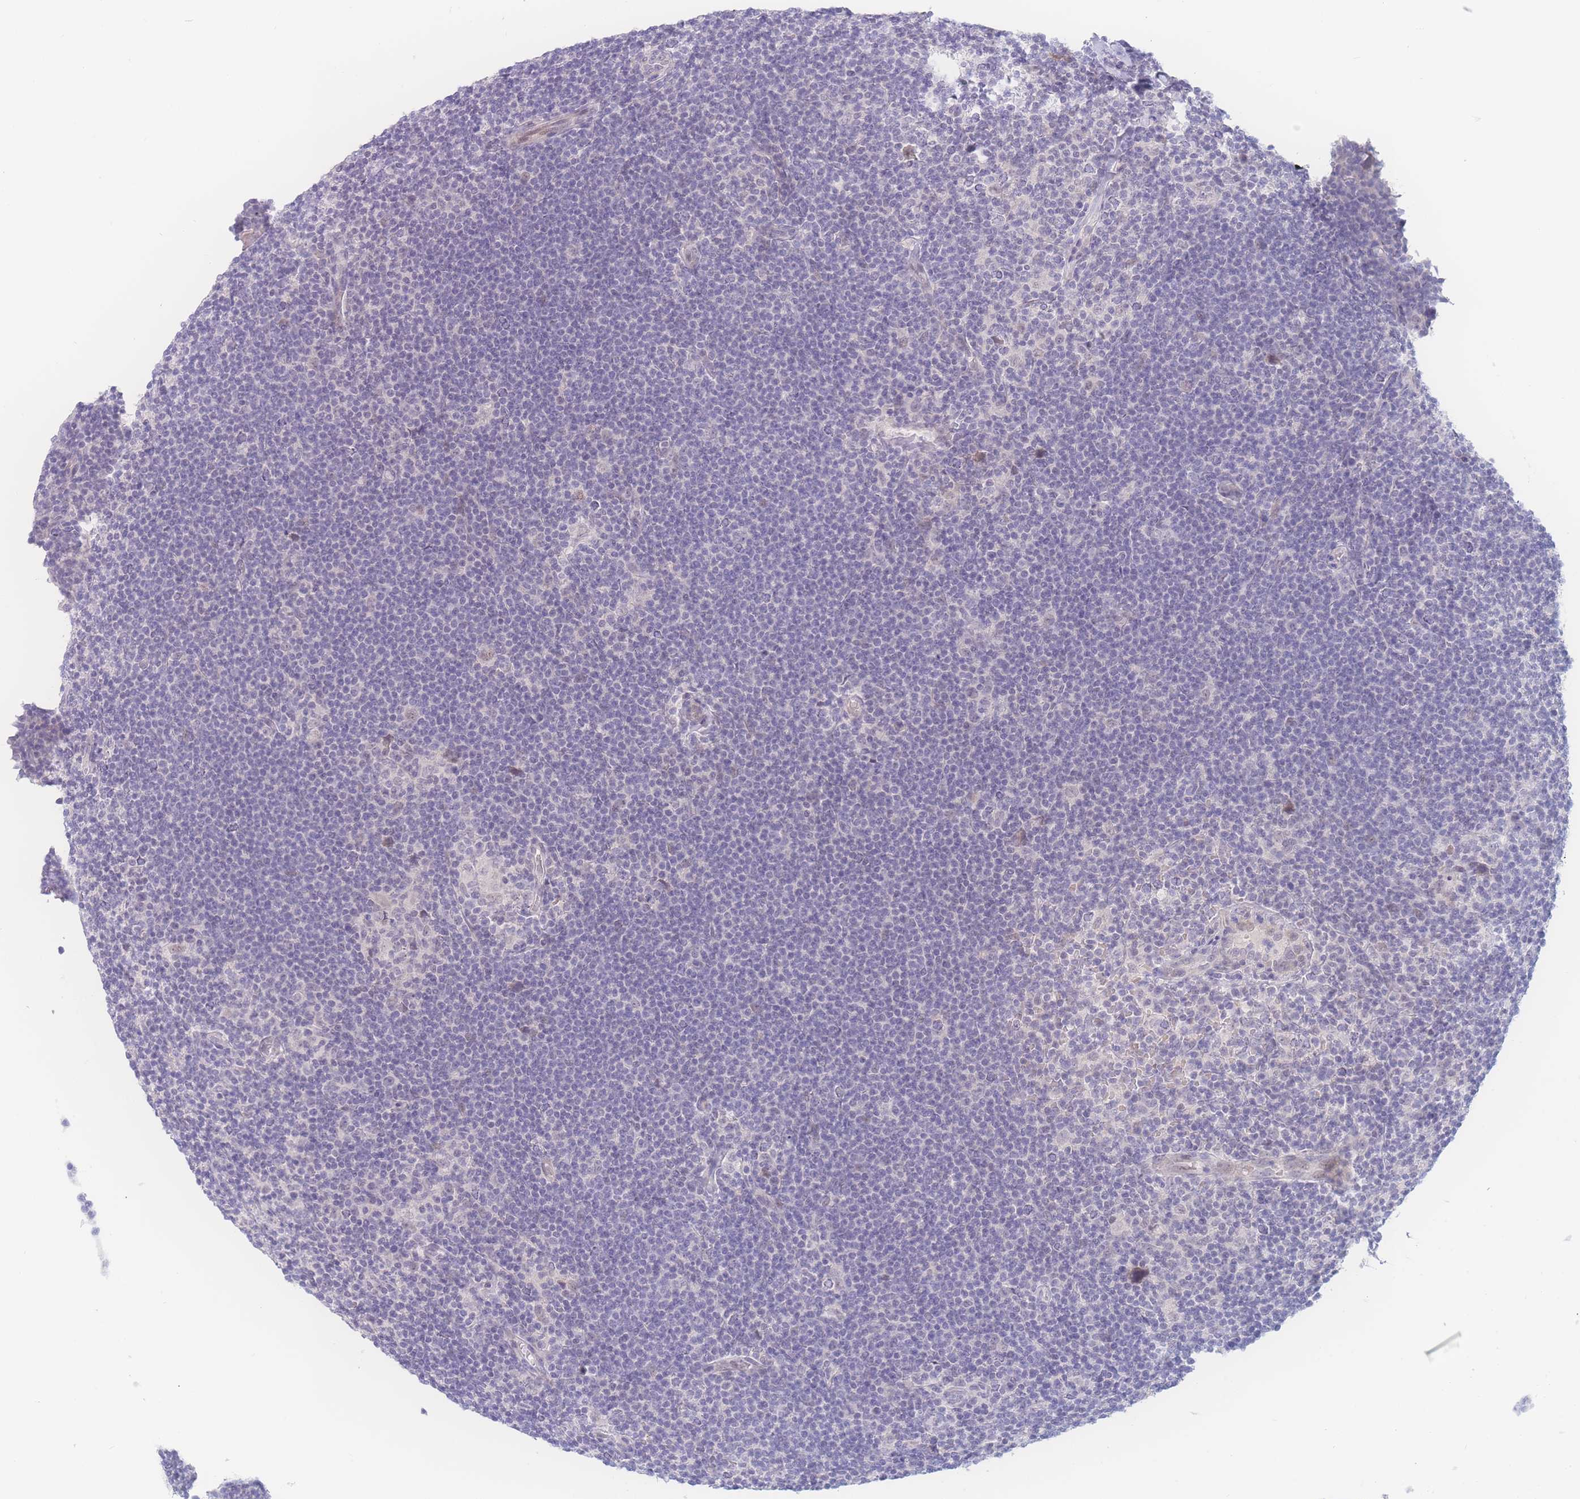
{"staining": {"intensity": "negative", "quantity": "none", "location": "none"}, "tissue": "lymphoma", "cell_type": "Tumor cells", "image_type": "cancer", "snomed": [{"axis": "morphology", "description": "Hodgkin's disease, NOS"}, {"axis": "topography", "description": "Lymph node"}], "caption": "Tumor cells are negative for protein expression in human lymphoma.", "gene": "PRSS22", "patient": {"sex": "female", "age": 57}}